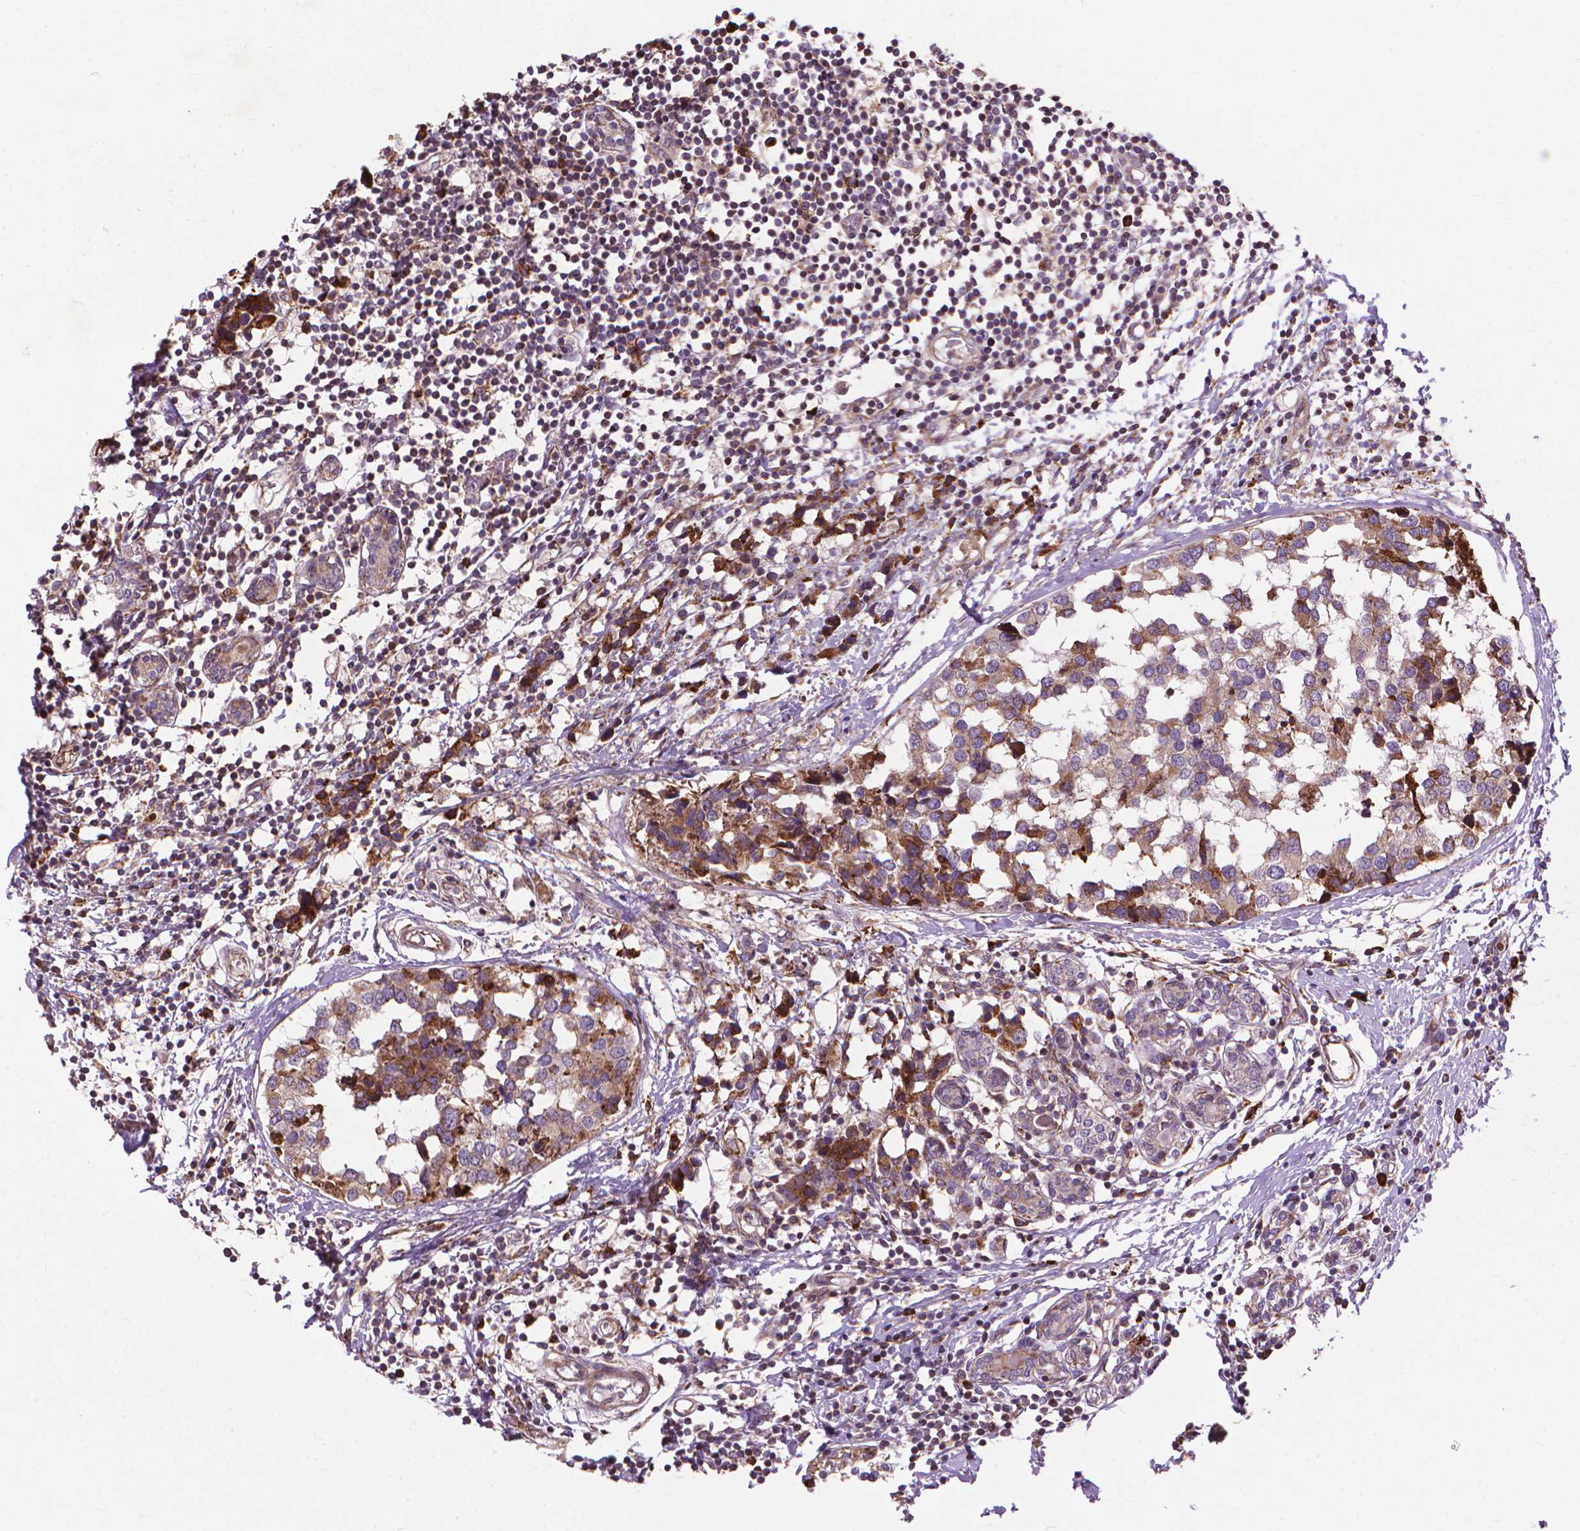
{"staining": {"intensity": "moderate", "quantity": "<25%", "location": "cytoplasmic/membranous"}, "tissue": "breast cancer", "cell_type": "Tumor cells", "image_type": "cancer", "snomed": [{"axis": "morphology", "description": "Lobular carcinoma"}, {"axis": "topography", "description": "Breast"}], "caption": "Immunohistochemical staining of breast cancer reveals low levels of moderate cytoplasmic/membranous protein staining in approximately <25% of tumor cells.", "gene": "MYH14", "patient": {"sex": "female", "age": 59}}